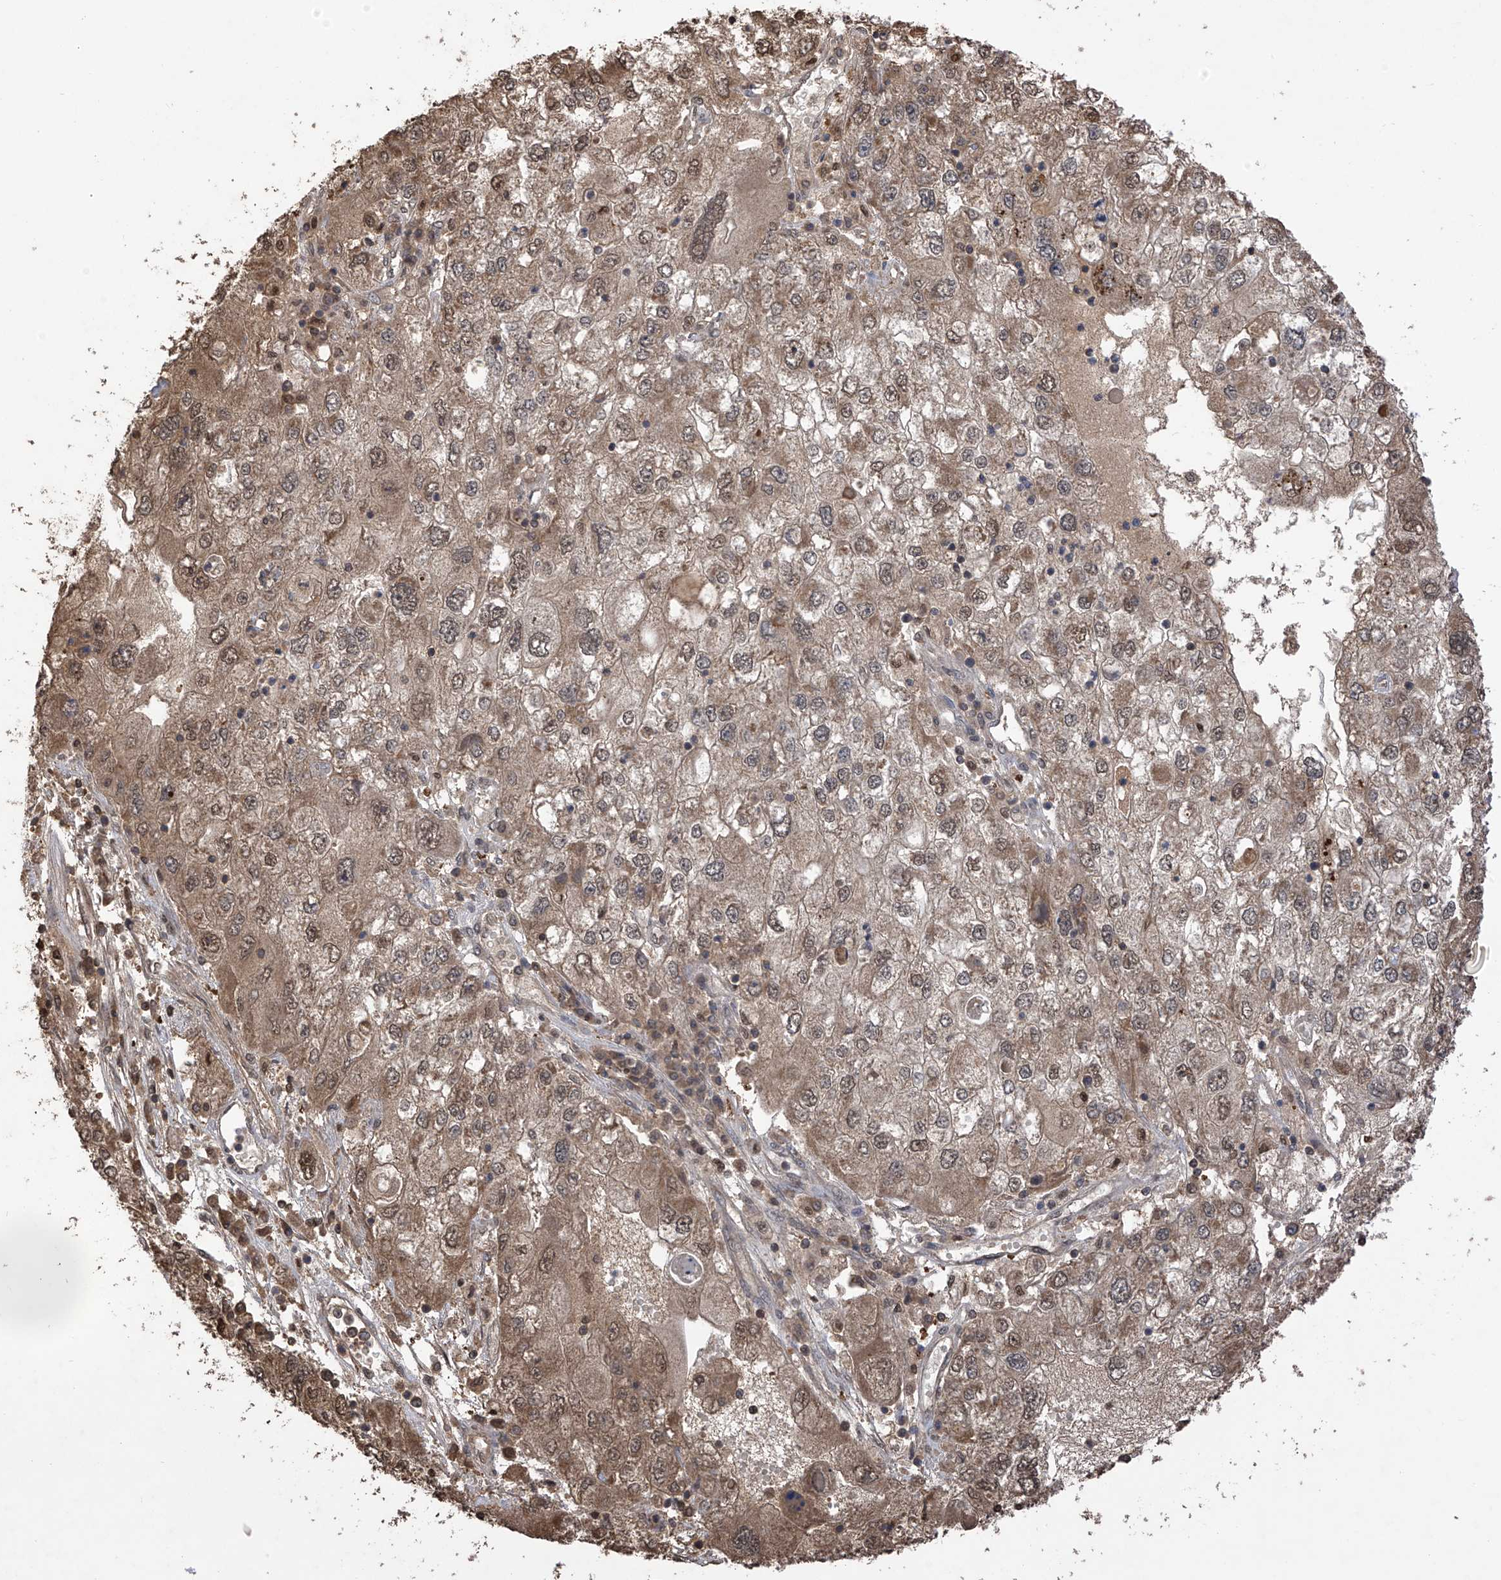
{"staining": {"intensity": "moderate", "quantity": ">75%", "location": "cytoplasmic/membranous,nuclear"}, "tissue": "endometrial cancer", "cell_type": "Tumor cells", "image_type": "cancer", "snomed": [{"axis": "morphology", "description": "Adenocarcinoma, NOS"}, {"axis": "topography", "description": "Endometrium"}], "caption": "The image demonstrates staining of endometrial cancer (adenocarcinoma), revealing moderate cytoplasmic/membranous and nuclear protein positivity (brown color) within tumor cells.", "gene": "PNPT1", "patient": {"sex": "female", "age": 49}}